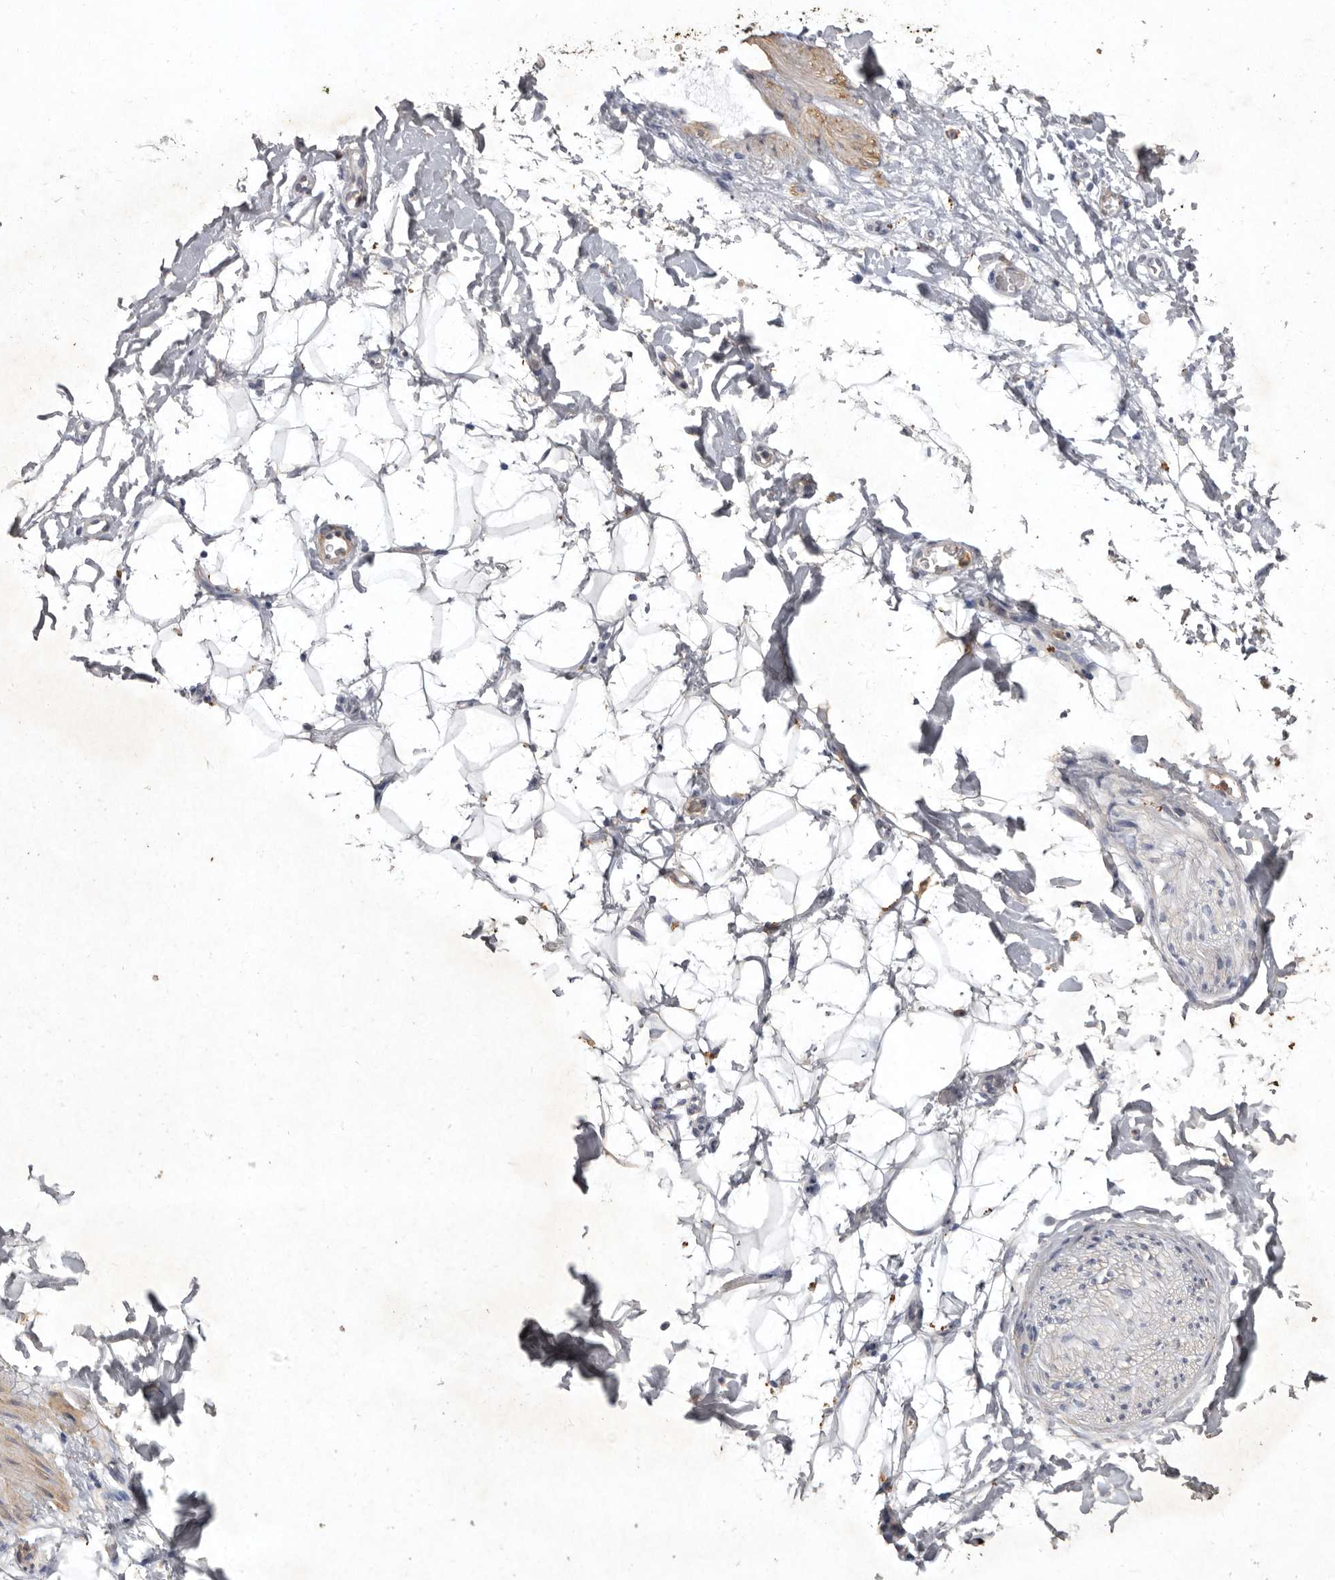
{"staining": {"intensity": "moderate", "quantity": "25%-75%", "location": "cytoplasmic/membranous"}, "tissue": "adipose tissue", "cell_type": "Adipocytes", "image_type": "normal", "snomed": [{"axis": "morphology", "description": "Normal tissue, NOS"}, {"axis": "morphology", "description": "Adenocarcinoma, NOS"}, {"axis": "topography", "description": "Pancreas"}, {"axis": "topography", "description": "Peripheral nerve tissue"}], "caption": "Immunohistochemistry photomicrograph of unremarkable adipose tissue: adipose tissue stained using immunohistochemistry demonstrates medium levels of moderate protein expression localized specifically in the cytoplasmic/membranous of adipocytes, appearing as a cytoplasmic/membranous brown color.", "gene": "NKAIN4", "patient": {"sex": "male", "age": 59}}